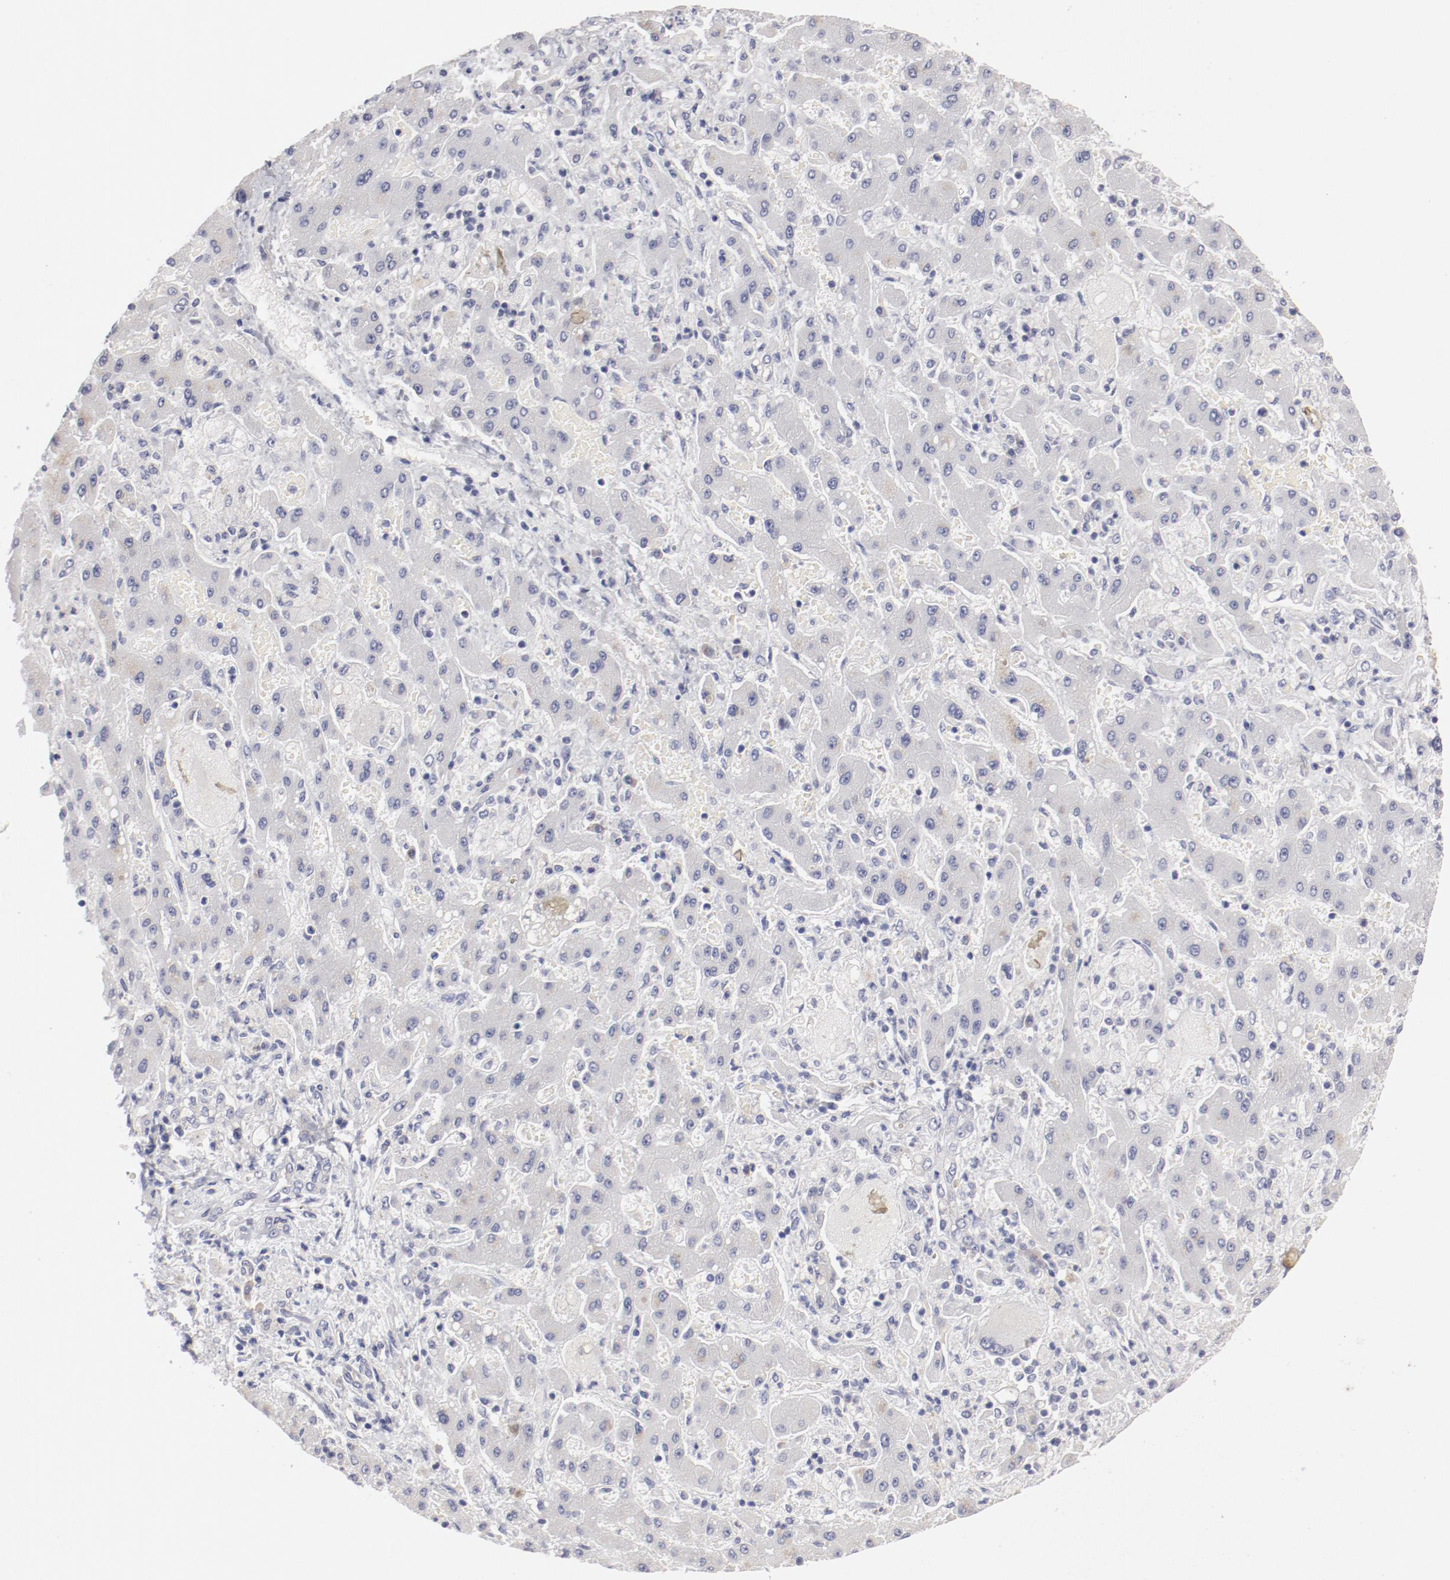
{"staining": {"intensity": "weak", "quantity": "<25%", "location": "cytoplasmic/membranous"}, "tissue": "liver cancer", "cell_type": "Tumor cells", "image_type": "cancer", "snomed": [{"axis": "morphology", "description": "Cholangiocarcinoma"}, {"axis": "topography", "description": "Liver"}], "caption": "The image shows no significant expression in tumor cells of liver cancer (cholangiocarcinoma).", "gene": "LAX1", "patient": {"sex": "male", "age": 50}}